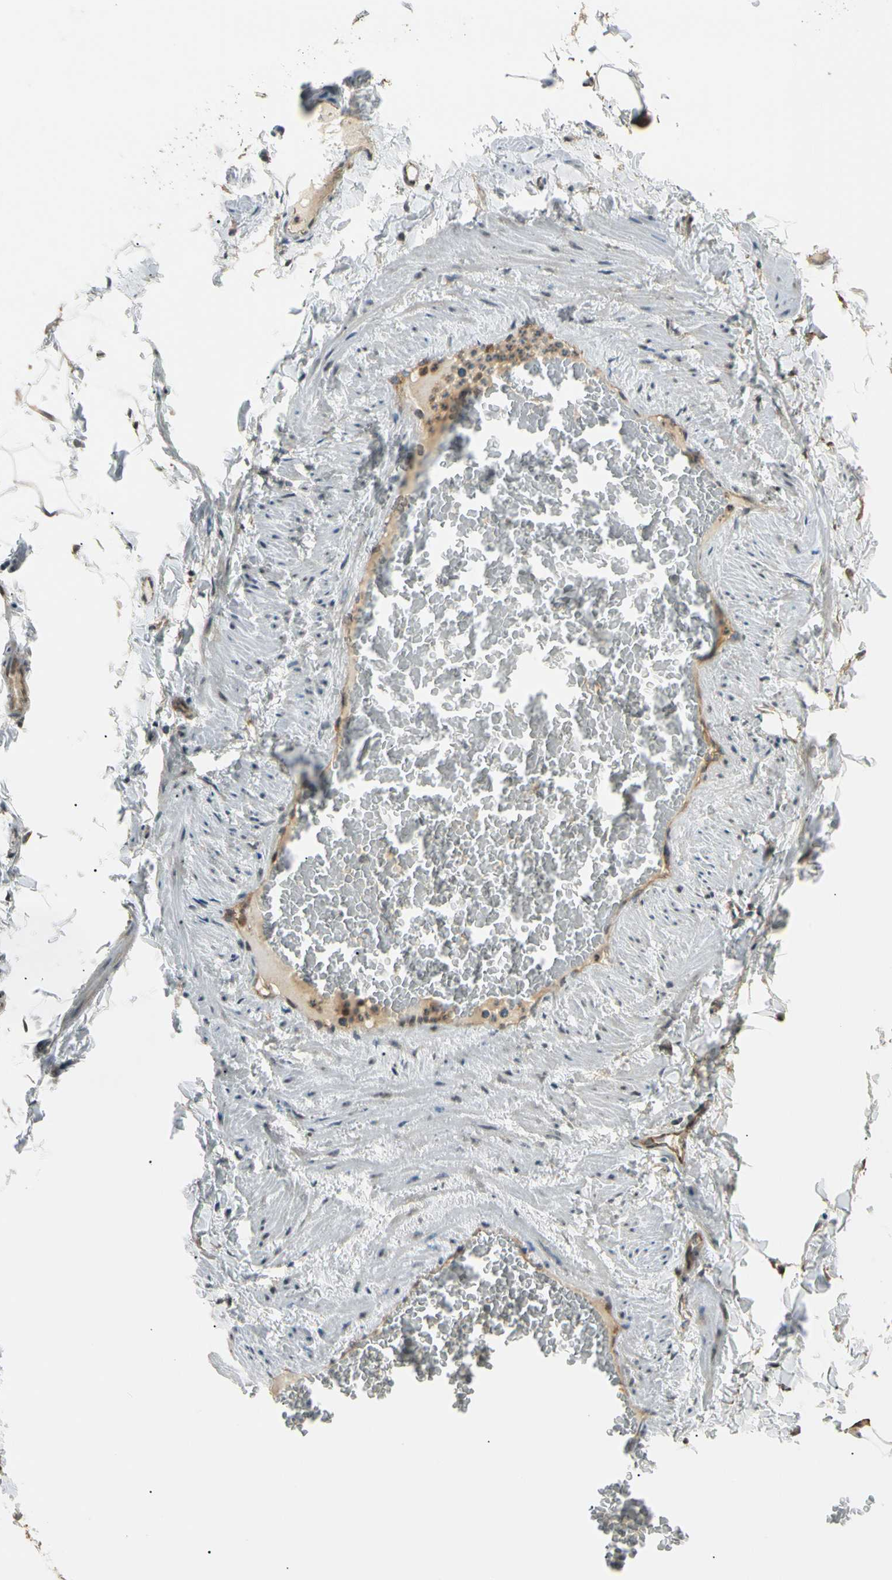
{"staining": {"intensity": "moderate", "quantity": "25%-75%", "location": "cytoplasmic/membranous"}, "tissue": "adipose tissue", "cell_type": "Adipocytes", "image_type": "normal", "snomed": [{"axis": "morphology", "description": "Normal tissue, NOS"}, {"axis": "topography", "description": "Vascular tissue"}], "caption": "Immunohistochemistry (DAB (3,3'-diaminobenzidine)) staining of unremarkable human adipose tissue exhibits moderate cytoplasmic/membranous protein expression in about 25%-75% of adipocytes.", "gene": "P3H2", "patient": {"sex": "male", "age": 41}}